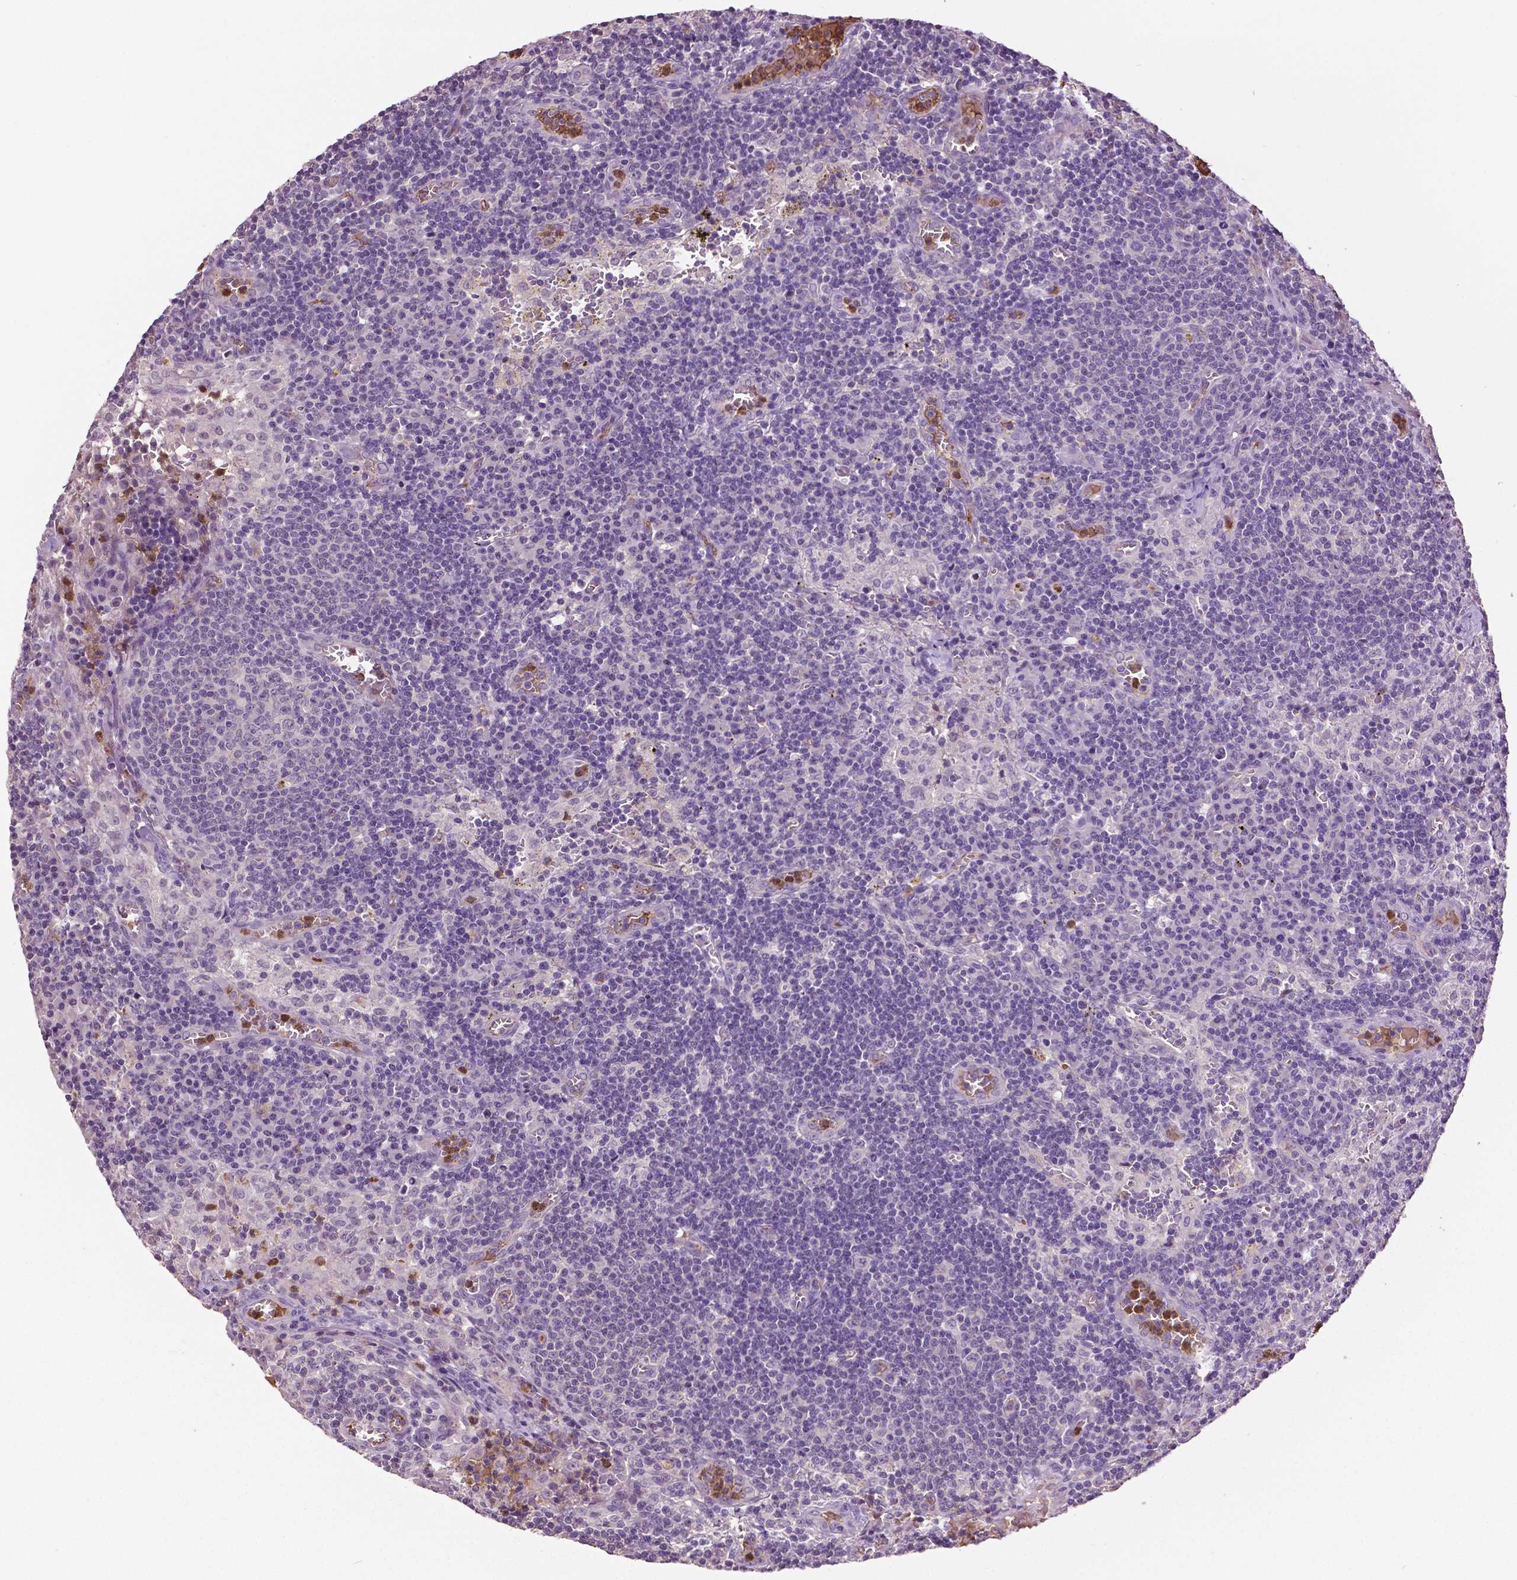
{"staining": {"intensity": "negative", "quantity": "none", "location": "none"}, "tissue": "lymph node", "cell_type": "Germinal center cells", "image_type": "normal", "snomed": [{"axis": "morphology", "description": "Normal tissue, NOS"}, {"axis": "topography", "description": "Lymph node"}], "caption": "This histopathology image is of benign lymph node stained with immunohistochemistry to label a protein in brown with the nuclei are counter-stained blue. There is no staining in germinal center cells.", "gene": "PTPN5", "patient": {"sex": "male", "age": 62}}